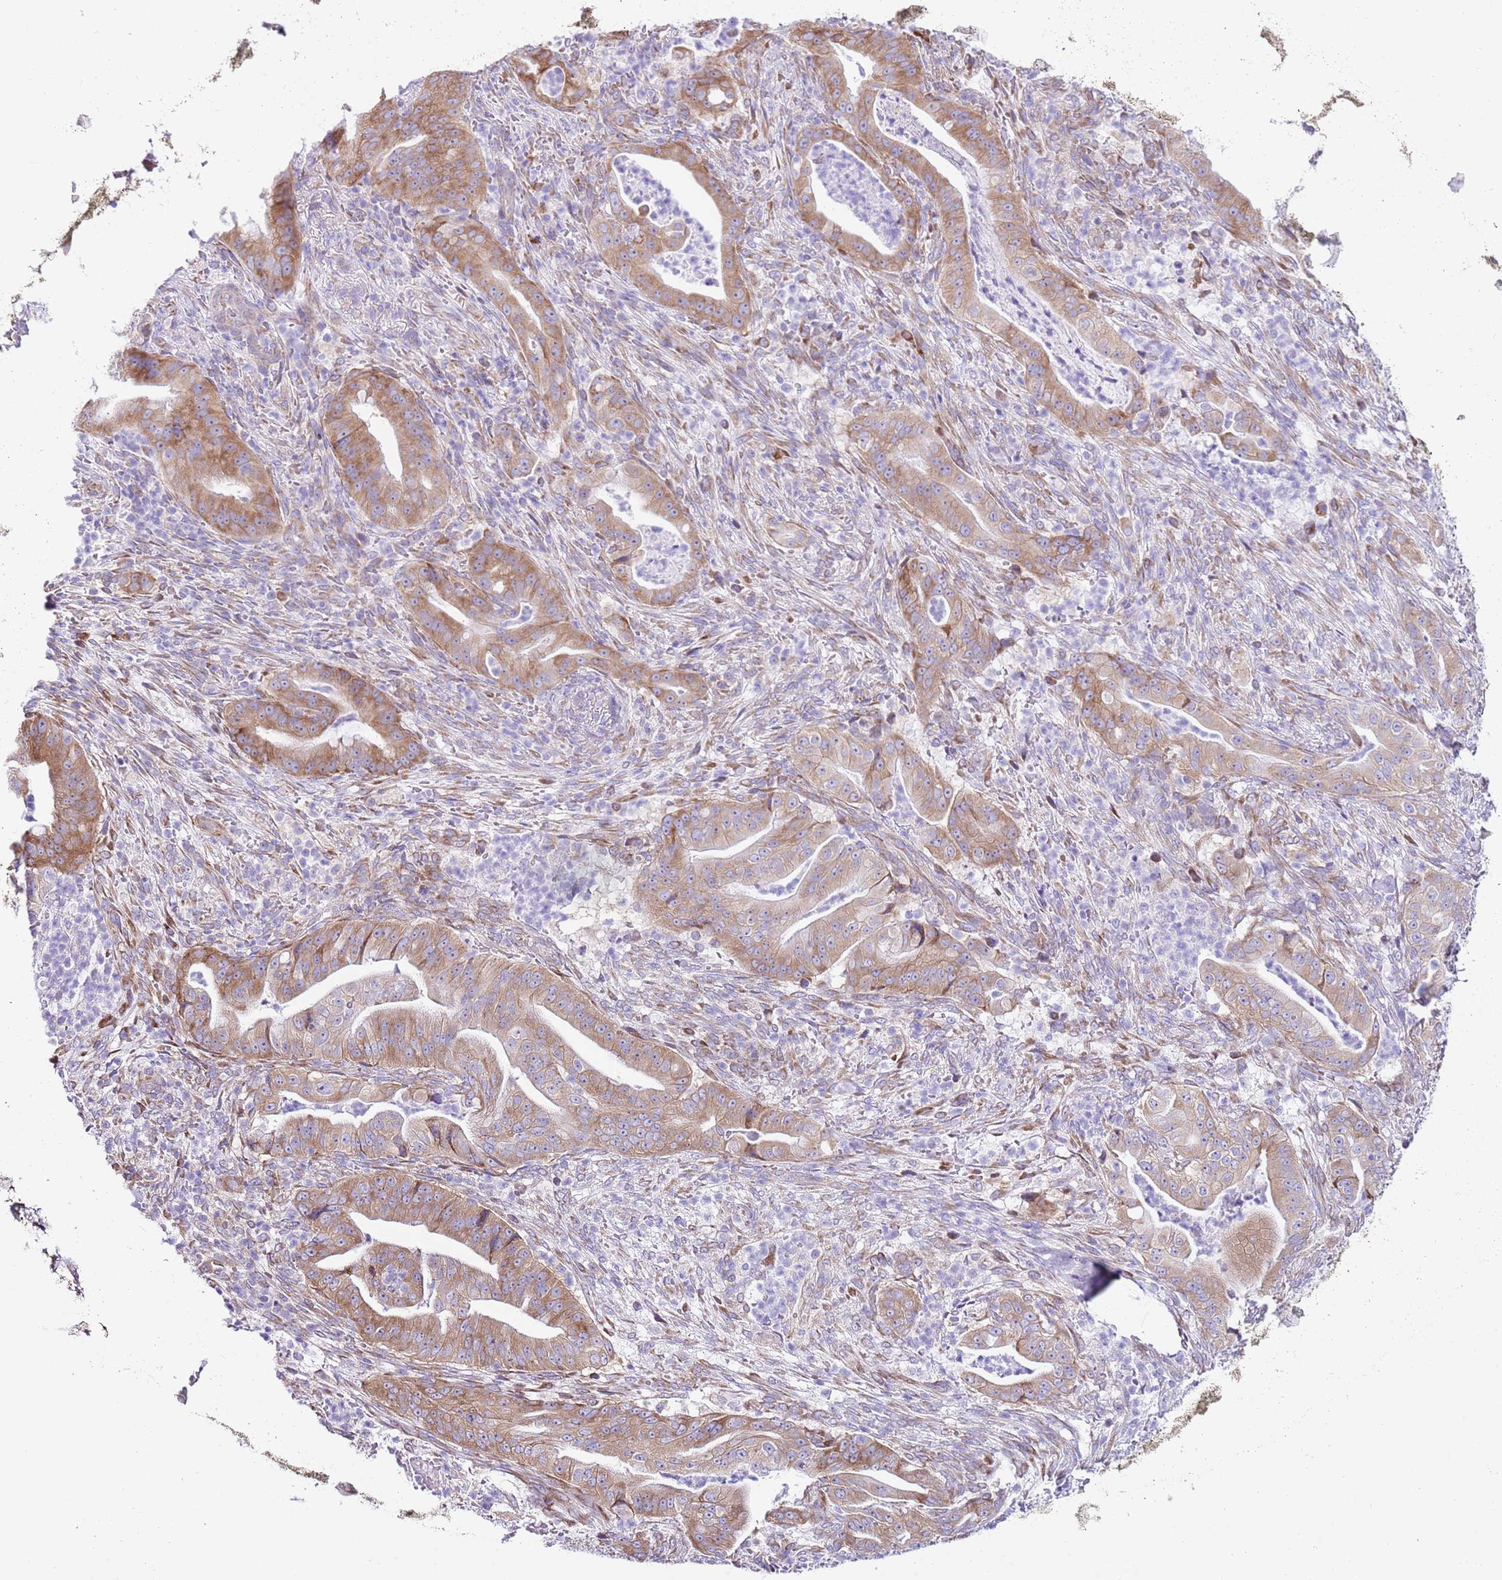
{"staining": {"intensity": "moderate", "quantity": ">75%", "location": "cytoplasmic/membranous"}, "tissue": "pancreatic cancer", "cell_type": "Tumor cells", "image_type": "cancer", "snomed": [{"axis": "morphology", "description": "Adenocarcinoma, NOS"}, {"axis": "topography", "description": "Pancreas"}], "caption": "Immunohistochemical staining of human pancreatic adenocarcinoma reveals moderate cytoplasmic/membranous protein positivity in approximately >75% of tumor cells.", "gene": "RPS10", "patient": {"sex": "male", "age": 71}}